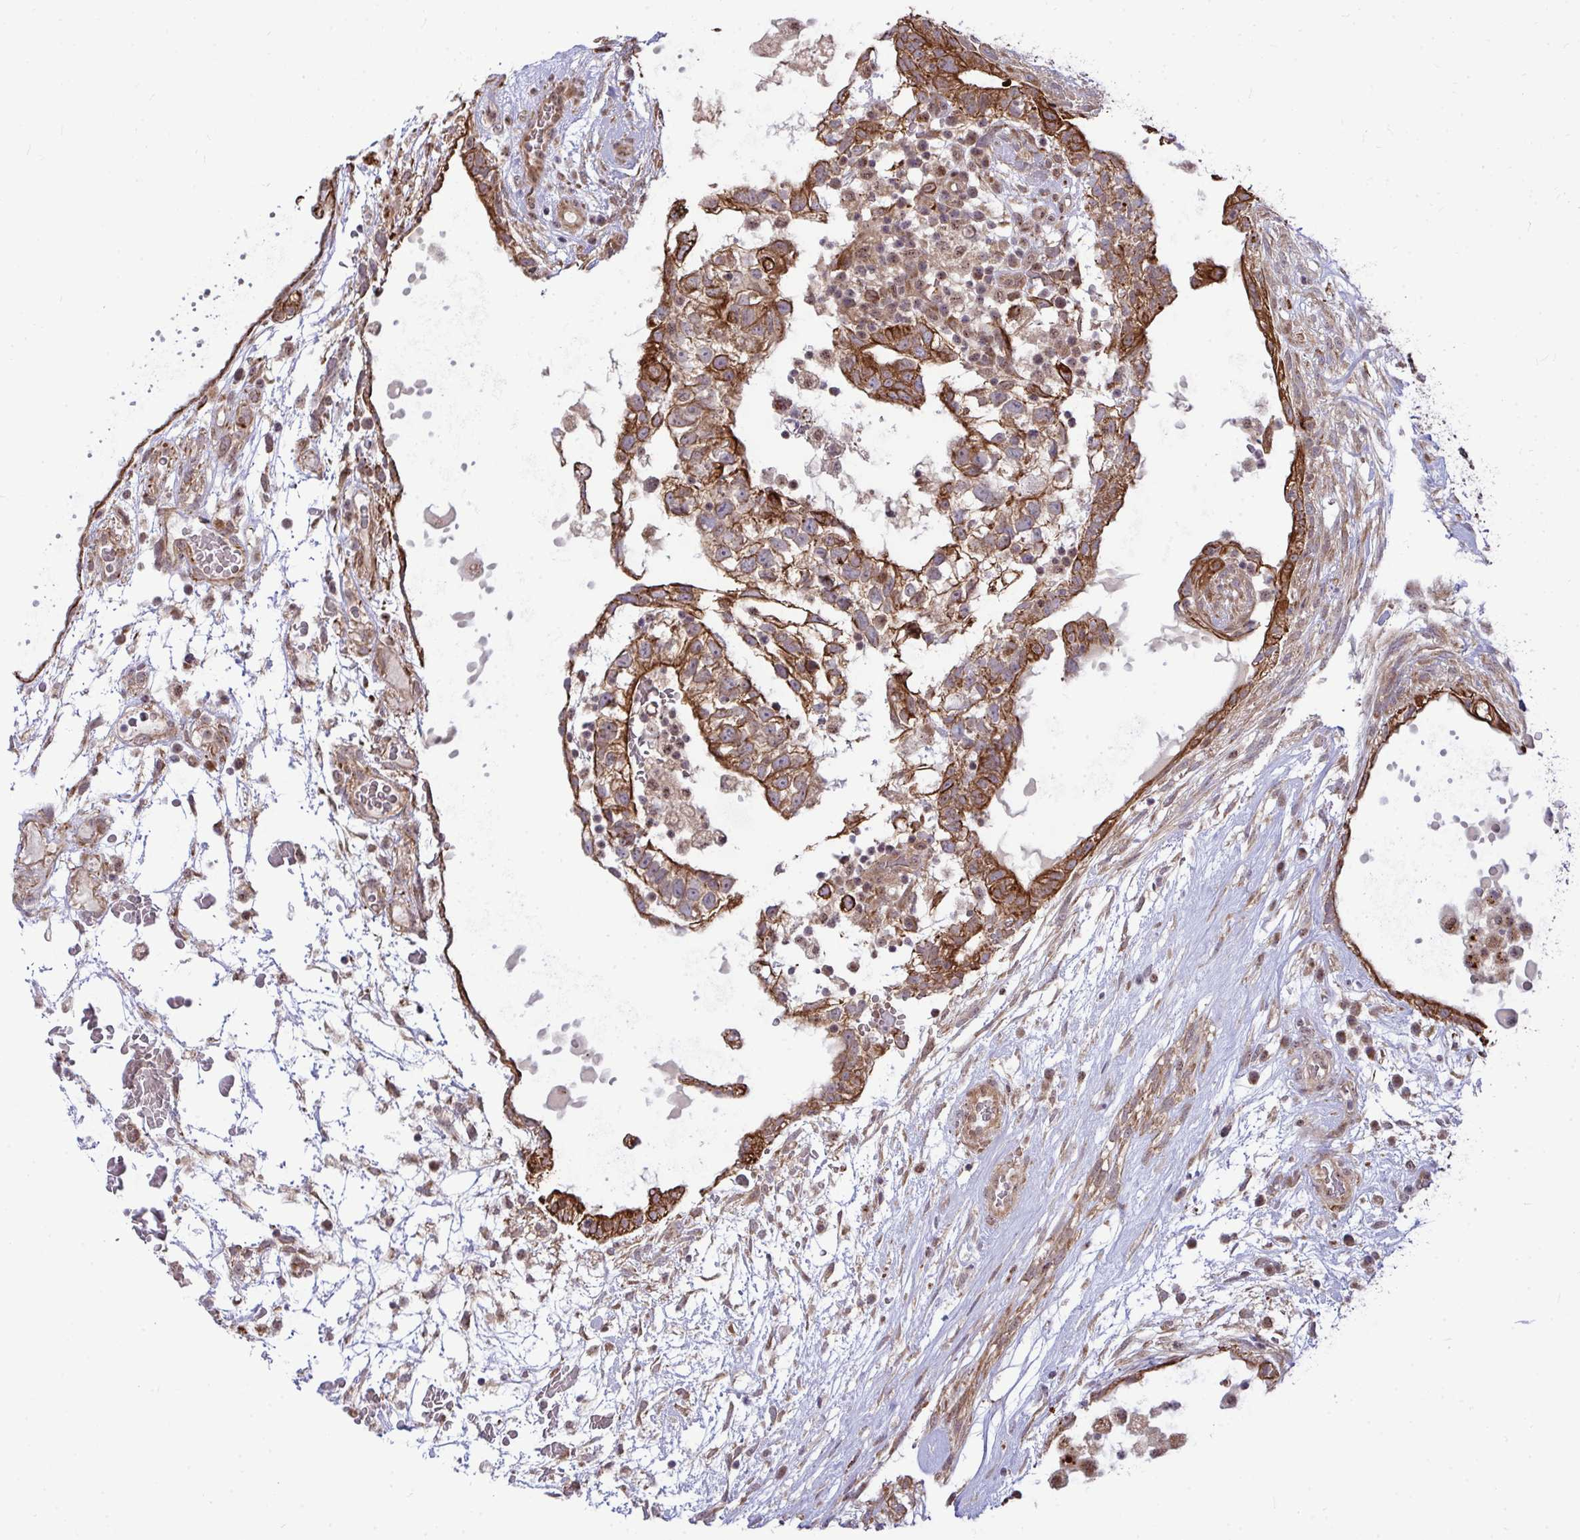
{"staining": {"intensity": "strong", "quantity": ">75%", "location": "cytoplasmic/membranous"}, "tissue": "testis cancer", "cell_type": "Tumor cells", "image_type": "cancer", "snomed": [{"axis": "morphology", "description": "Carcinoma, Embryonal, NOS"}, {"axis": "topography", "description": "Testis"}], "caption": "Testis embryonal carcinoma tissue shows strong cytoplasmic/membranous positivity in about >75% of tumor cells", "gene": "TRIM44", "patient": {"sex": "male", "age": 32}}